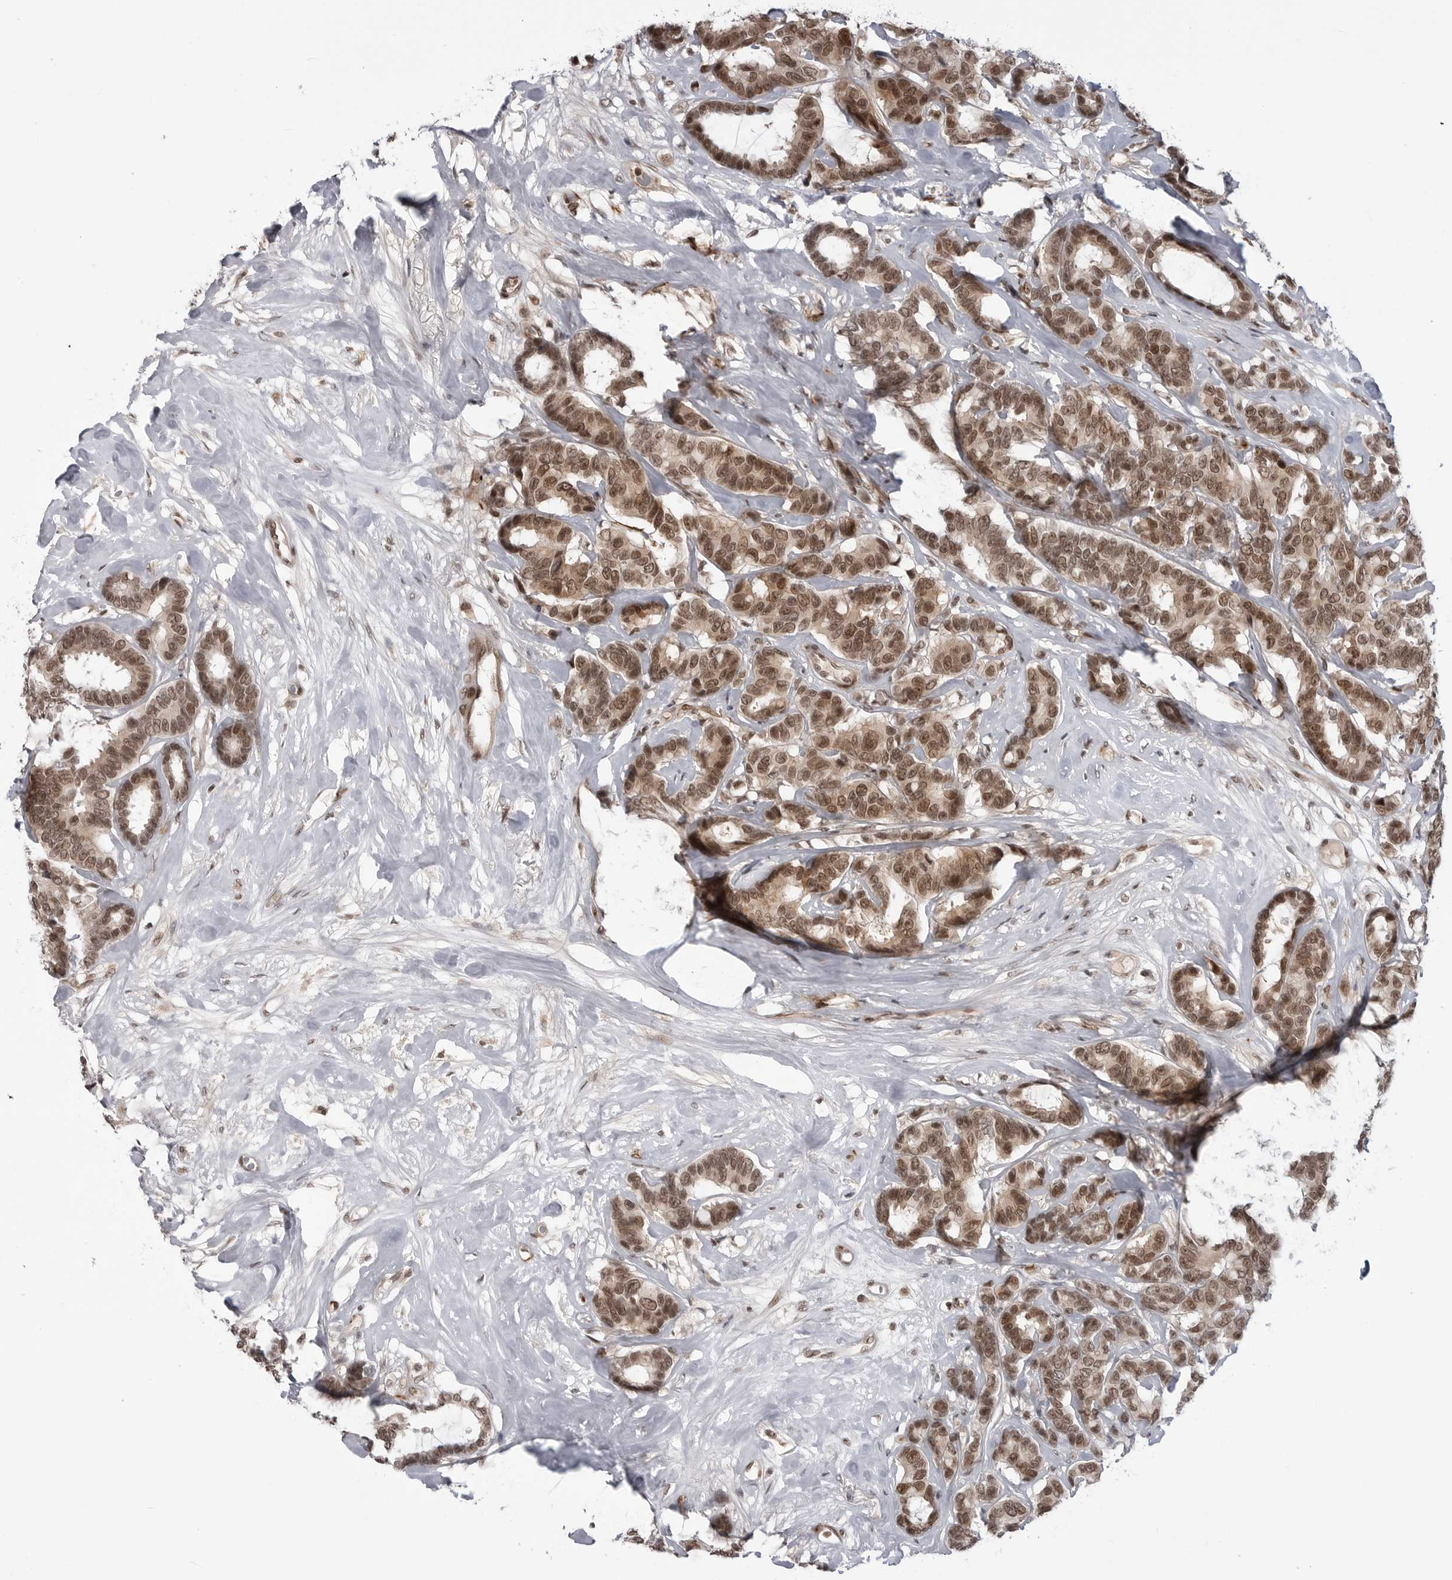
{"staining": {"intensity": "moderate", "quantity": ">75%", "location": "cytoplasmic/membranous,nuclear"}, "tissue": "breast cancer", "cell_type": "Tumor cells", "image_type": "cancer", "snomed": [{"axis": "morphology", "description": "Duct carcinoma"}, {"axis": "topography", "description": "Breast"}], "caption": "Immunohistochemistry (IHC) (DAB) staining of human breast cancer shows moderate cytoplasmic/membranous and nuclear protein expression in approximately >75% of tumor cells.", "gene": "TRIM66", "patient": {"sex": "female", "age": 87}}